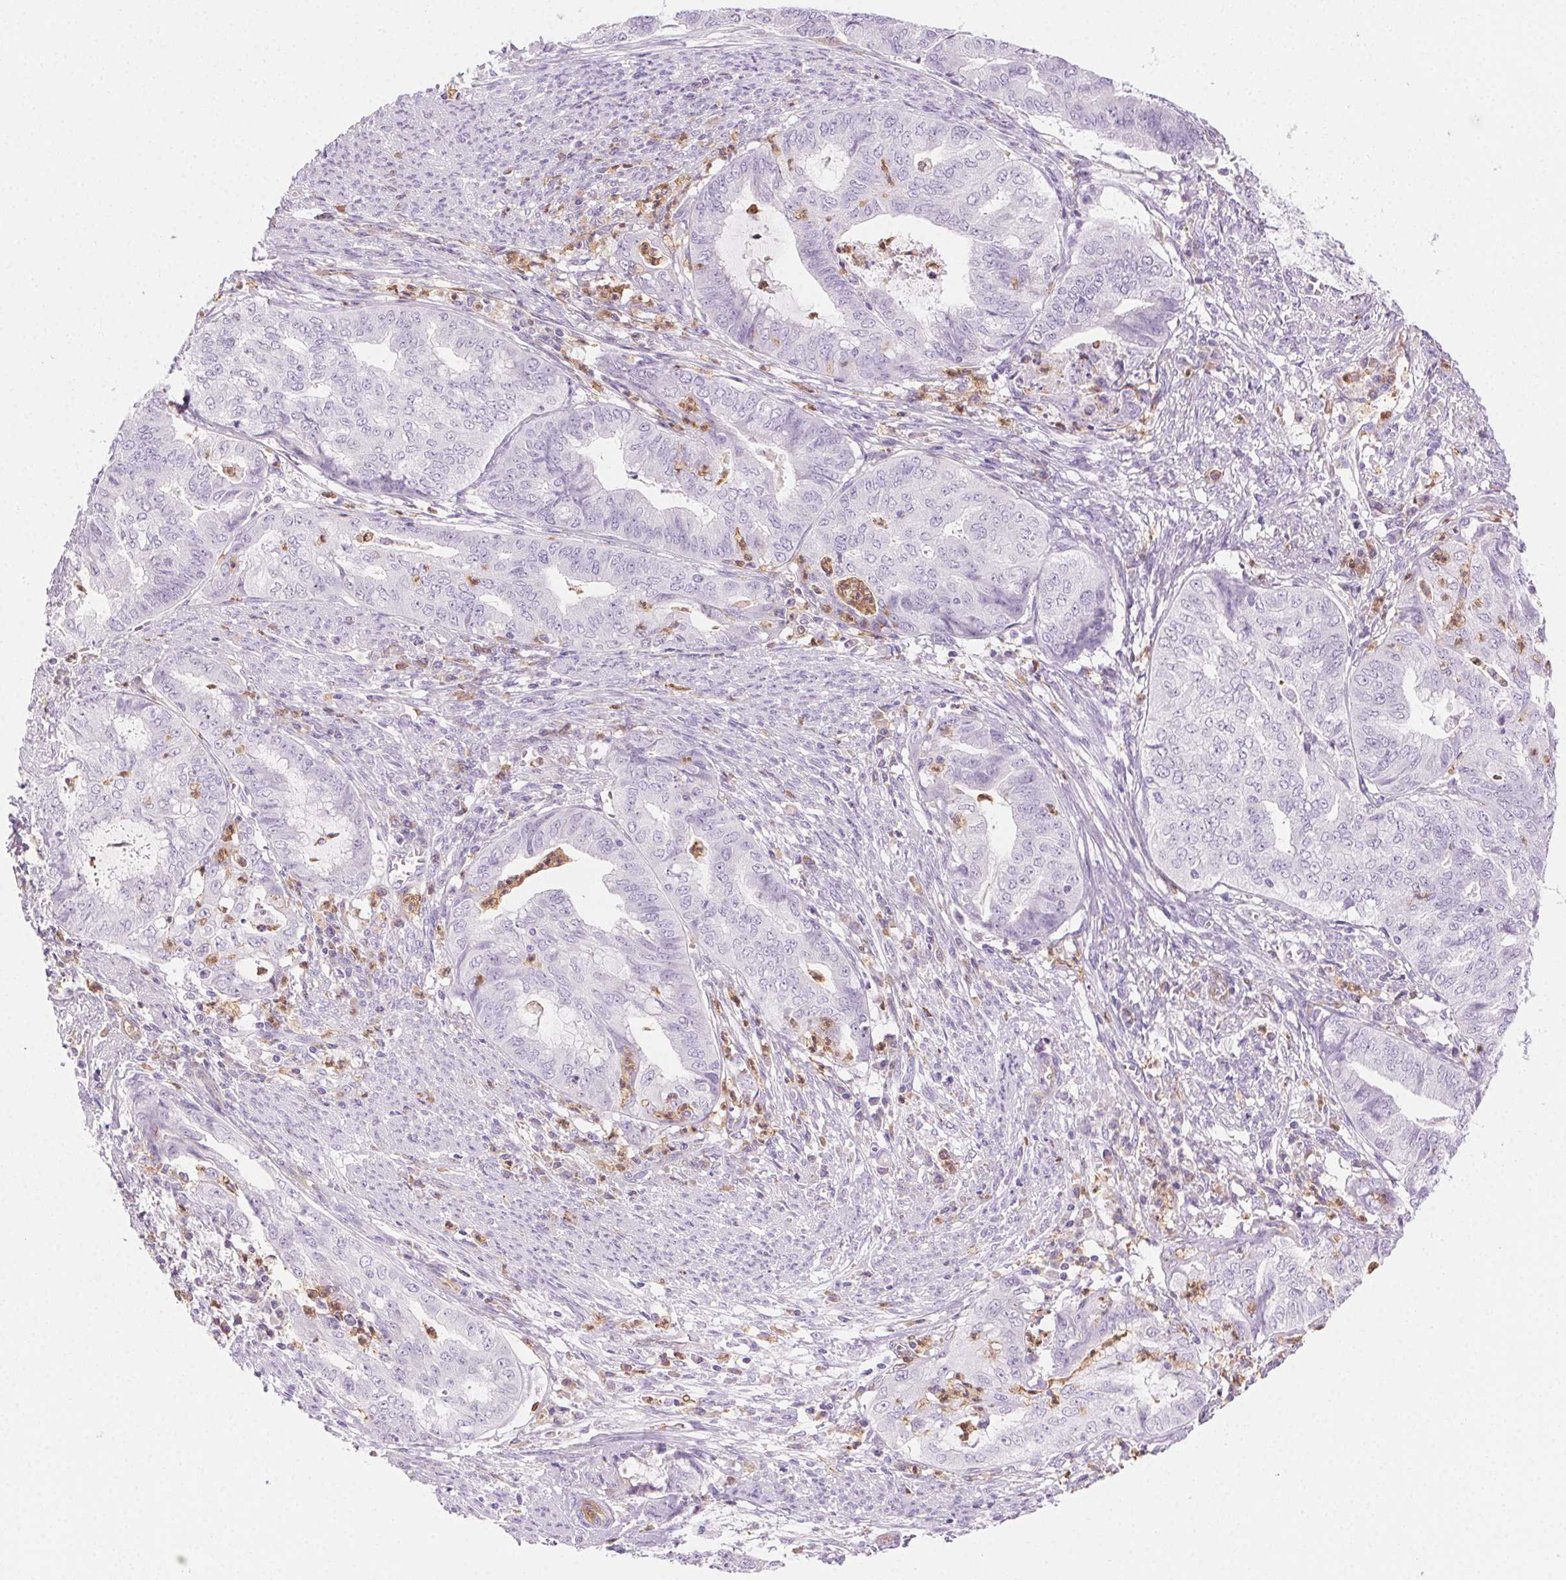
{"staining": {"intensity": "negative", "quantity": "none", "location": "none"}, "tissue": "endometrial cancer", "cell_type": "Tumor cells", "image_type": "cancer", "snomed": [{"axis": "morphology", "description": "Adenocarcinoma, NOS"}, {"axis": "topography", "description": "Endometrium"}], "caption": "IHC histopathology image of human endometrial cancer stained for a protein (brown), which exhibits no staining in tumor cells.", "gene": "TMEM45A", "patient": {"sex": "female", "age": 79}}